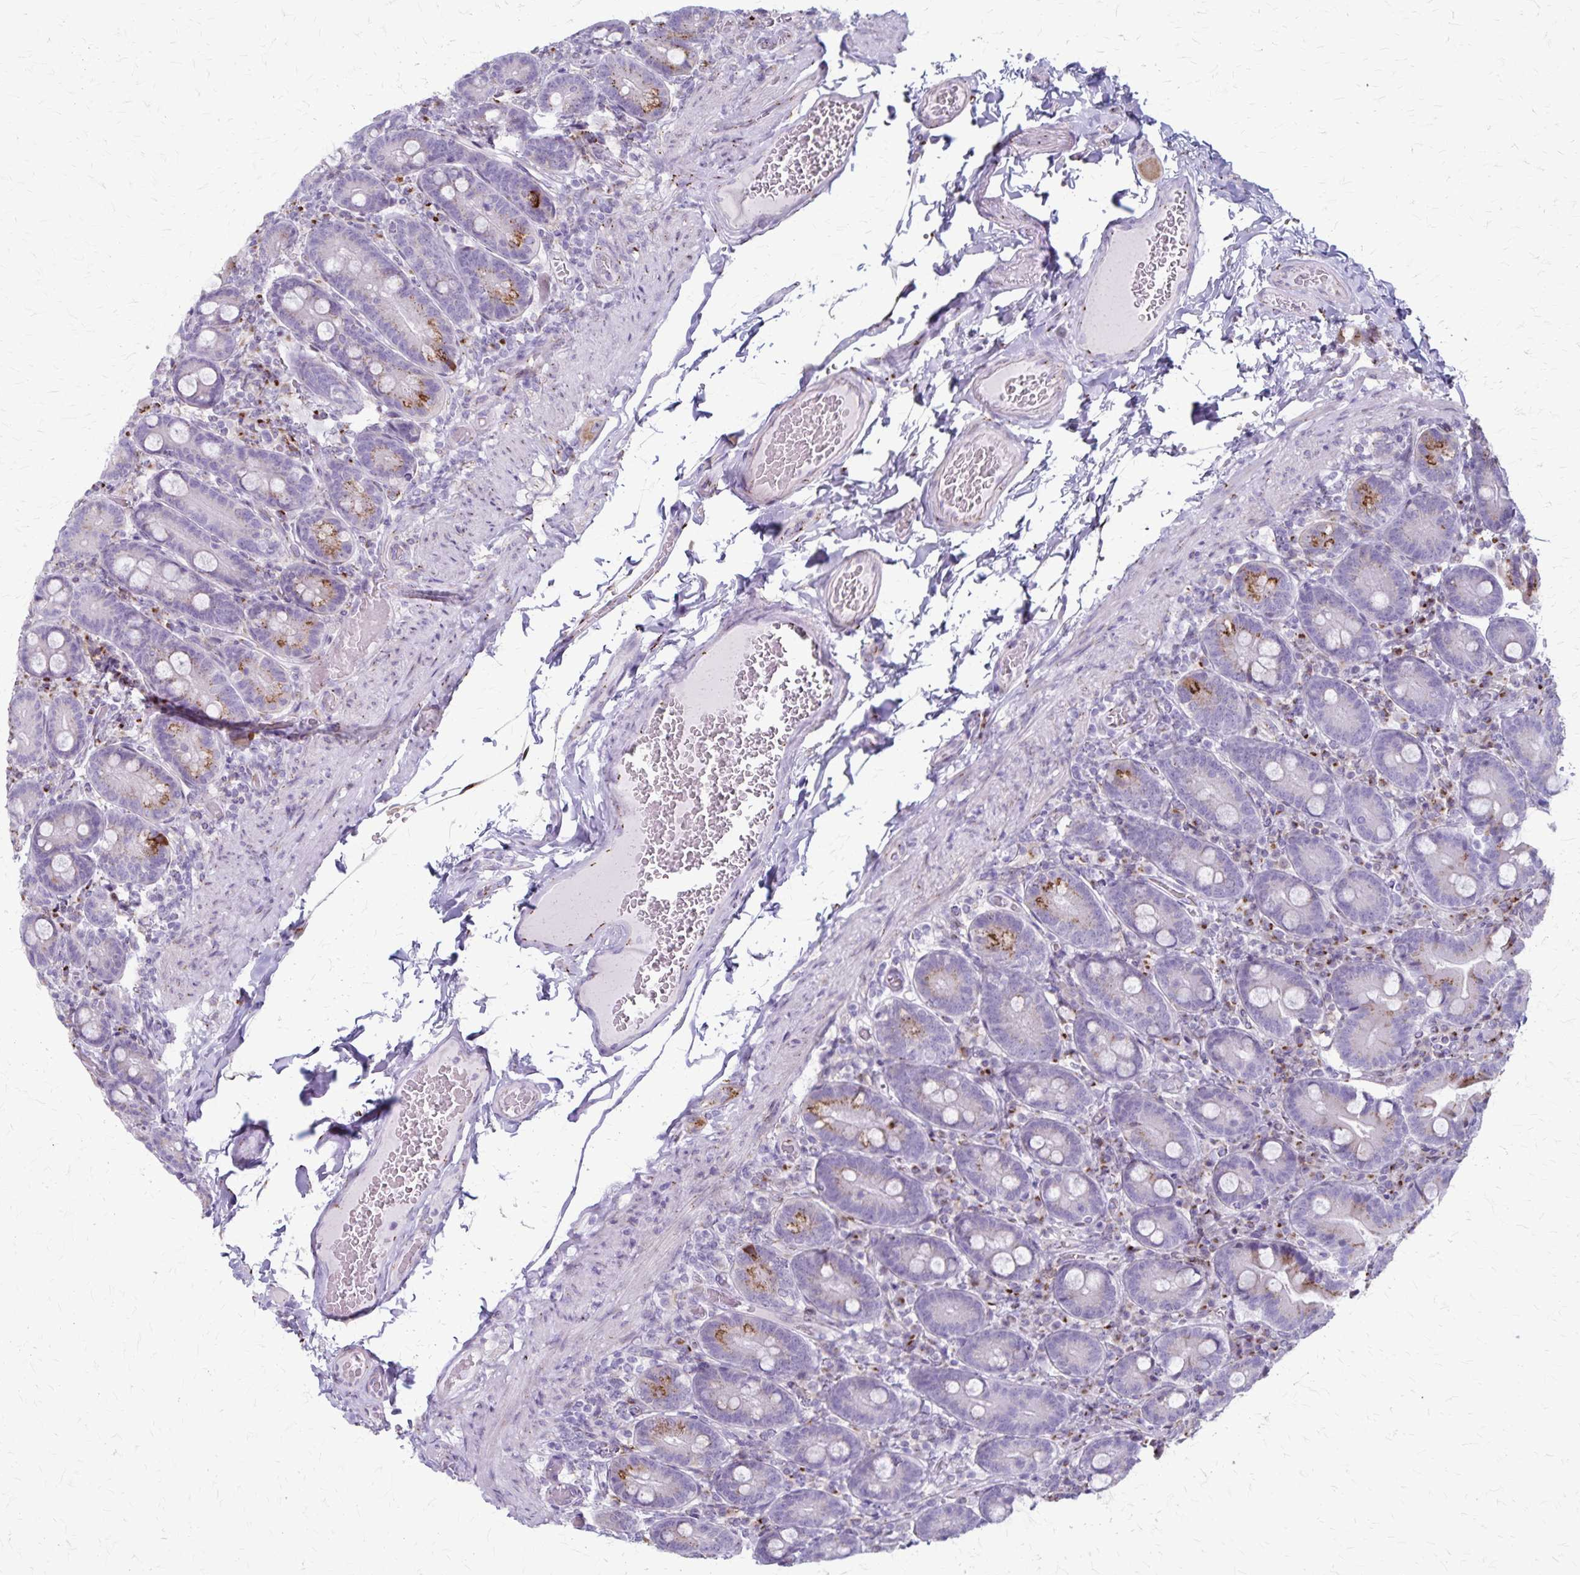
{"staining": {"intensity": "strong", "quantity": "<25%", "location": "cytoplasmic/membranous"}, "tissue": "duodenum", "cell_type": "Glandular cells", "image_type": "normal", "snomed": [{"axis": "morphology", "description": "Normal tissue, NOS"}, {"axis": "topography", "description": "Duodenum"}], "caption": "IHC histopathology image of normal duodenum: duodenum stained using immunohistochemistry demonstrates medium levels of strong protein expression localized specifically in the cytoplasmic/membranous of glandular cells, appearing as a cytoplasmic/membranous brown color.", "gene": "MCFD2", "patient": {"sex": "female", "age": 62}}